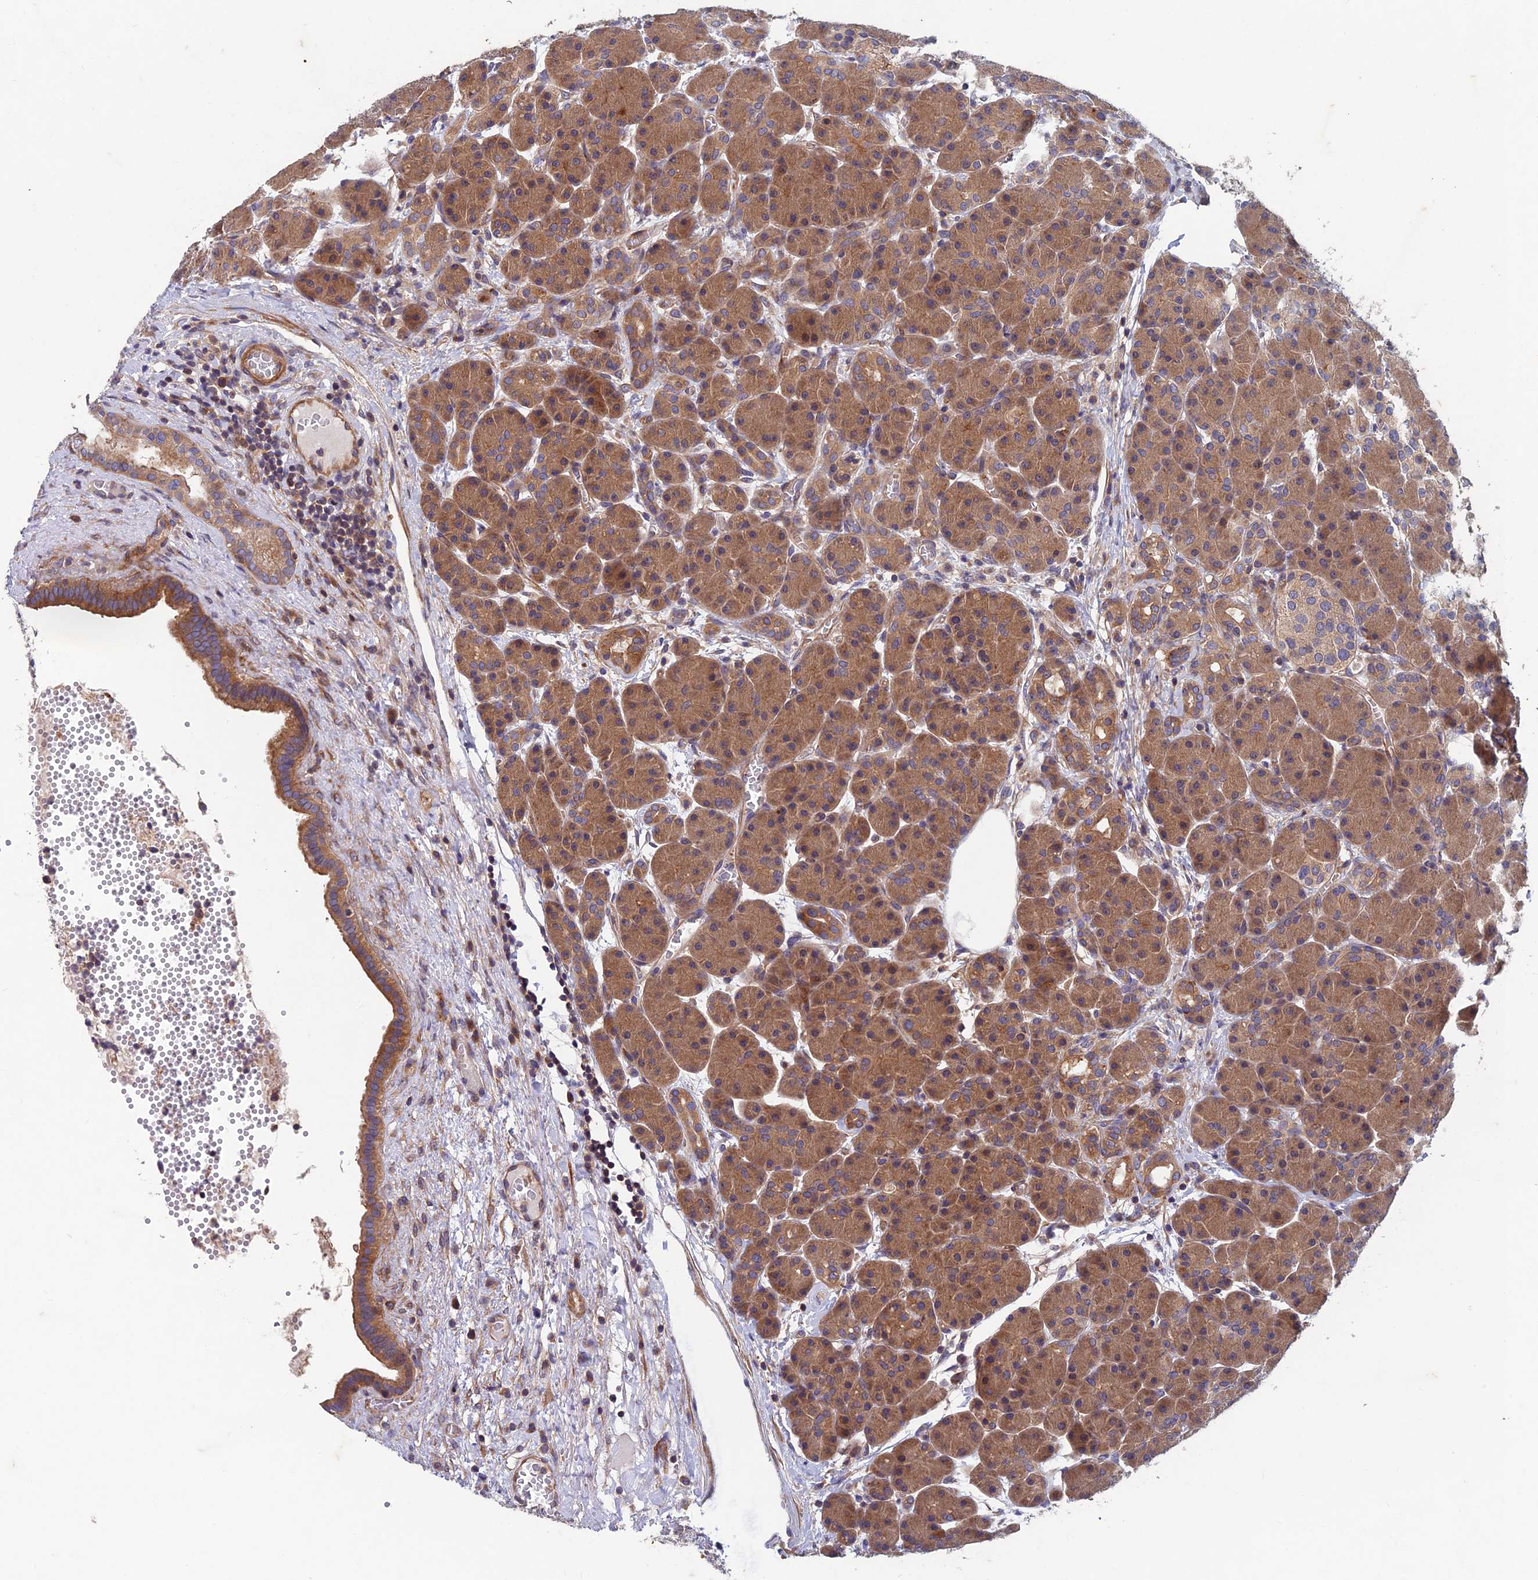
{"staining": {"intensity": "moderate", "quantity": ">75%", "location": "cytoplasmic/membranous"}, "tissue": "pancreas", "cell_type": "Exocrine glandular cells", "image_type": "normal", "snomed": [{"axis": "morphology", "description": "Normal tissue, NOS"}, {"axis": "topography", "description": "Pancreas"}], "caption": "DAB immunohistochemical staining of unremarkable pancreas reveals moderate cytoplasmic/membranous protein staining in approximately >75% of exocrine glandular cells.", "gene": "NCAPG", "patient": {"sex": "male", "age": 63}}